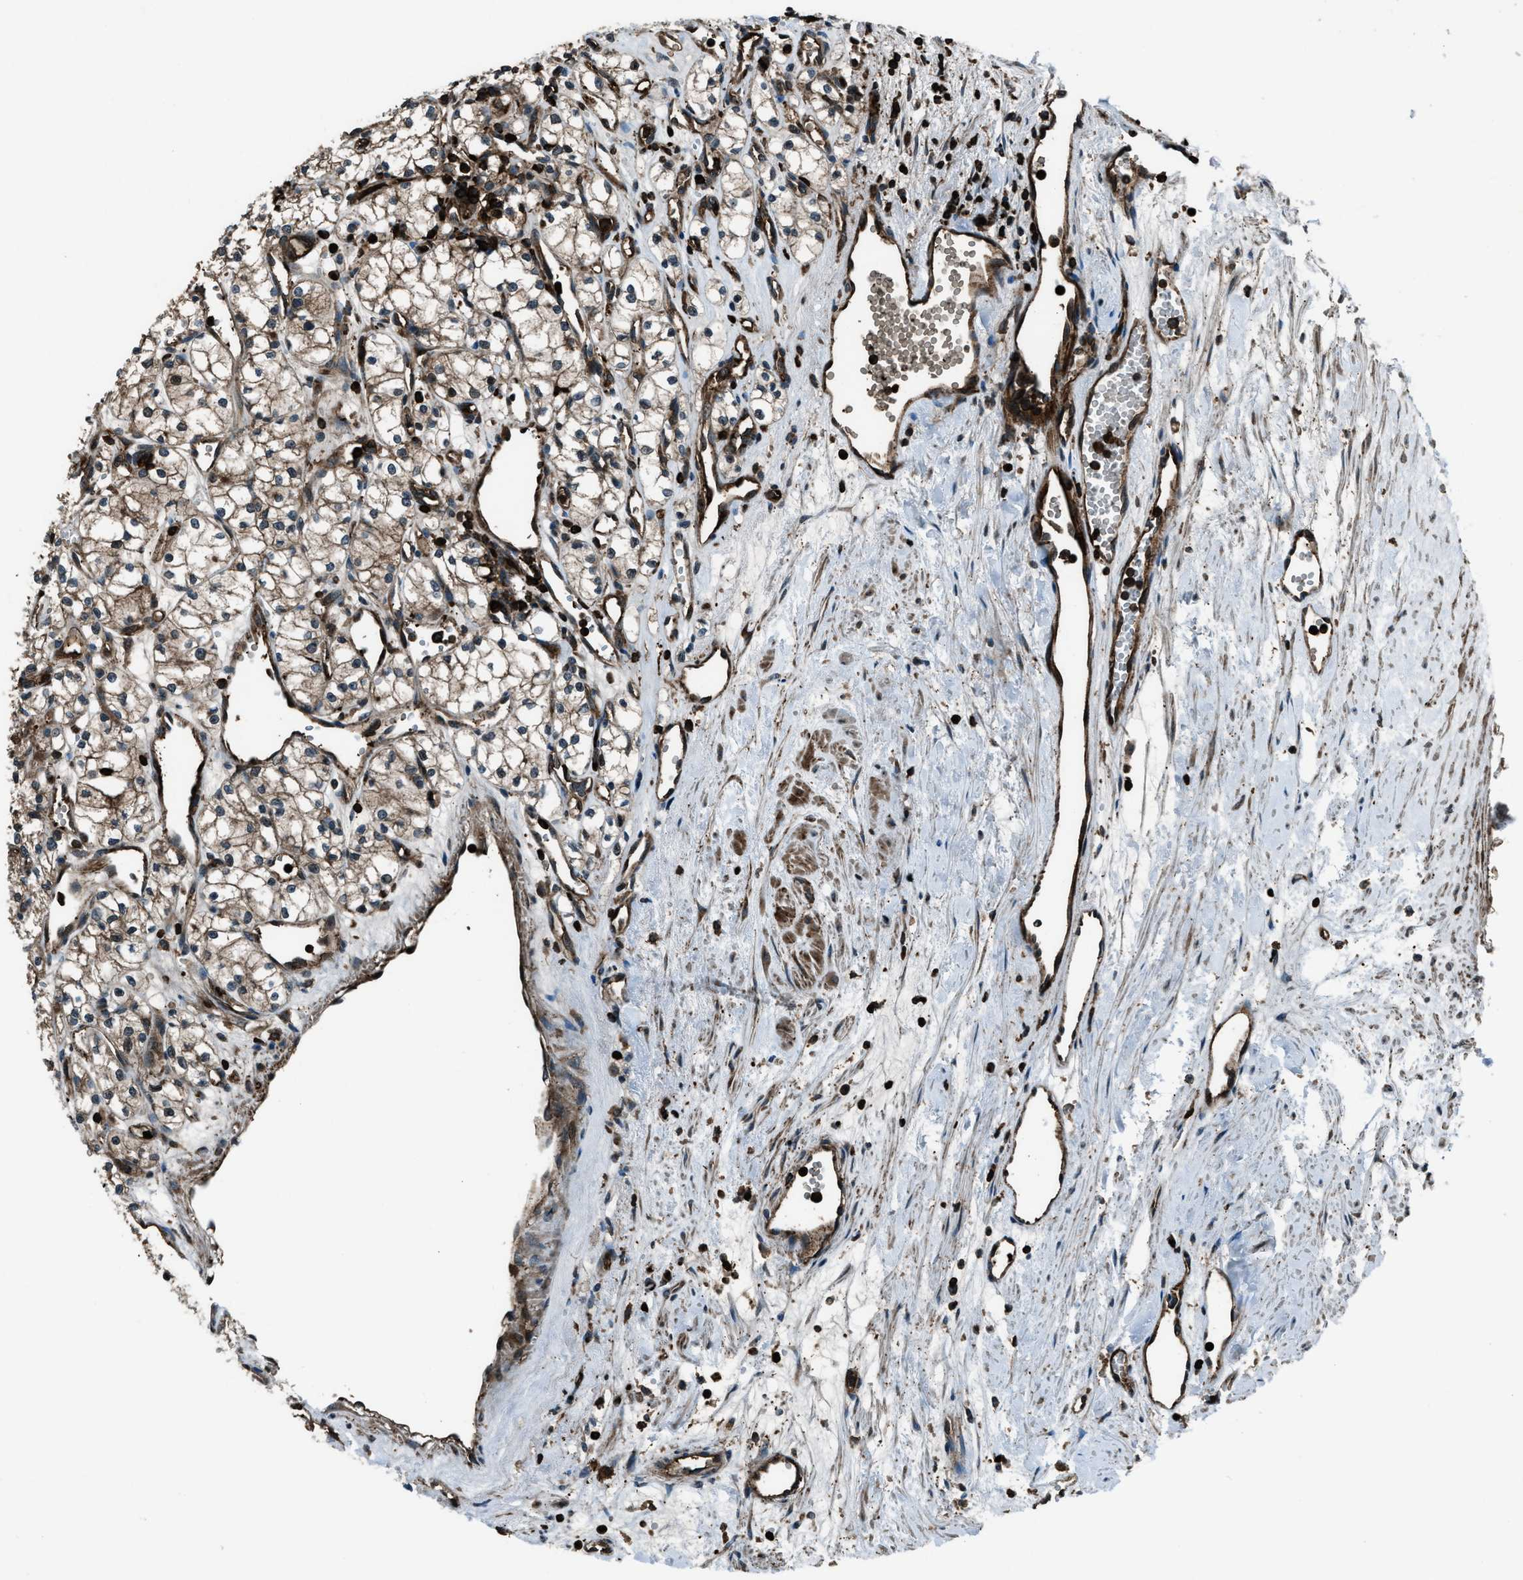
{"staining": {"intensity": "moderate", "quantity": ">75%", "location": "cytoplasmic/membranous"}, "tissue": "renal cancer", "cell_type": "Tumor cells", "image_type": "cancer", "snomed": [{"axis": "morphology", "description": "Adenocarcinoma, NOS"}, {"axis": "topography", "description": "Kidney"}], "caption": "This histopathology image exhibits renal cancer (adenocarcinoma) stained with IHC to label a protein in brown. The cytoplasmic/membranous of tumor cells show moderate positivity for the protein. Nuclei are counter-stained blue.", "gene": "SNX30", "patient": {"sex": "male", "age": 59}}